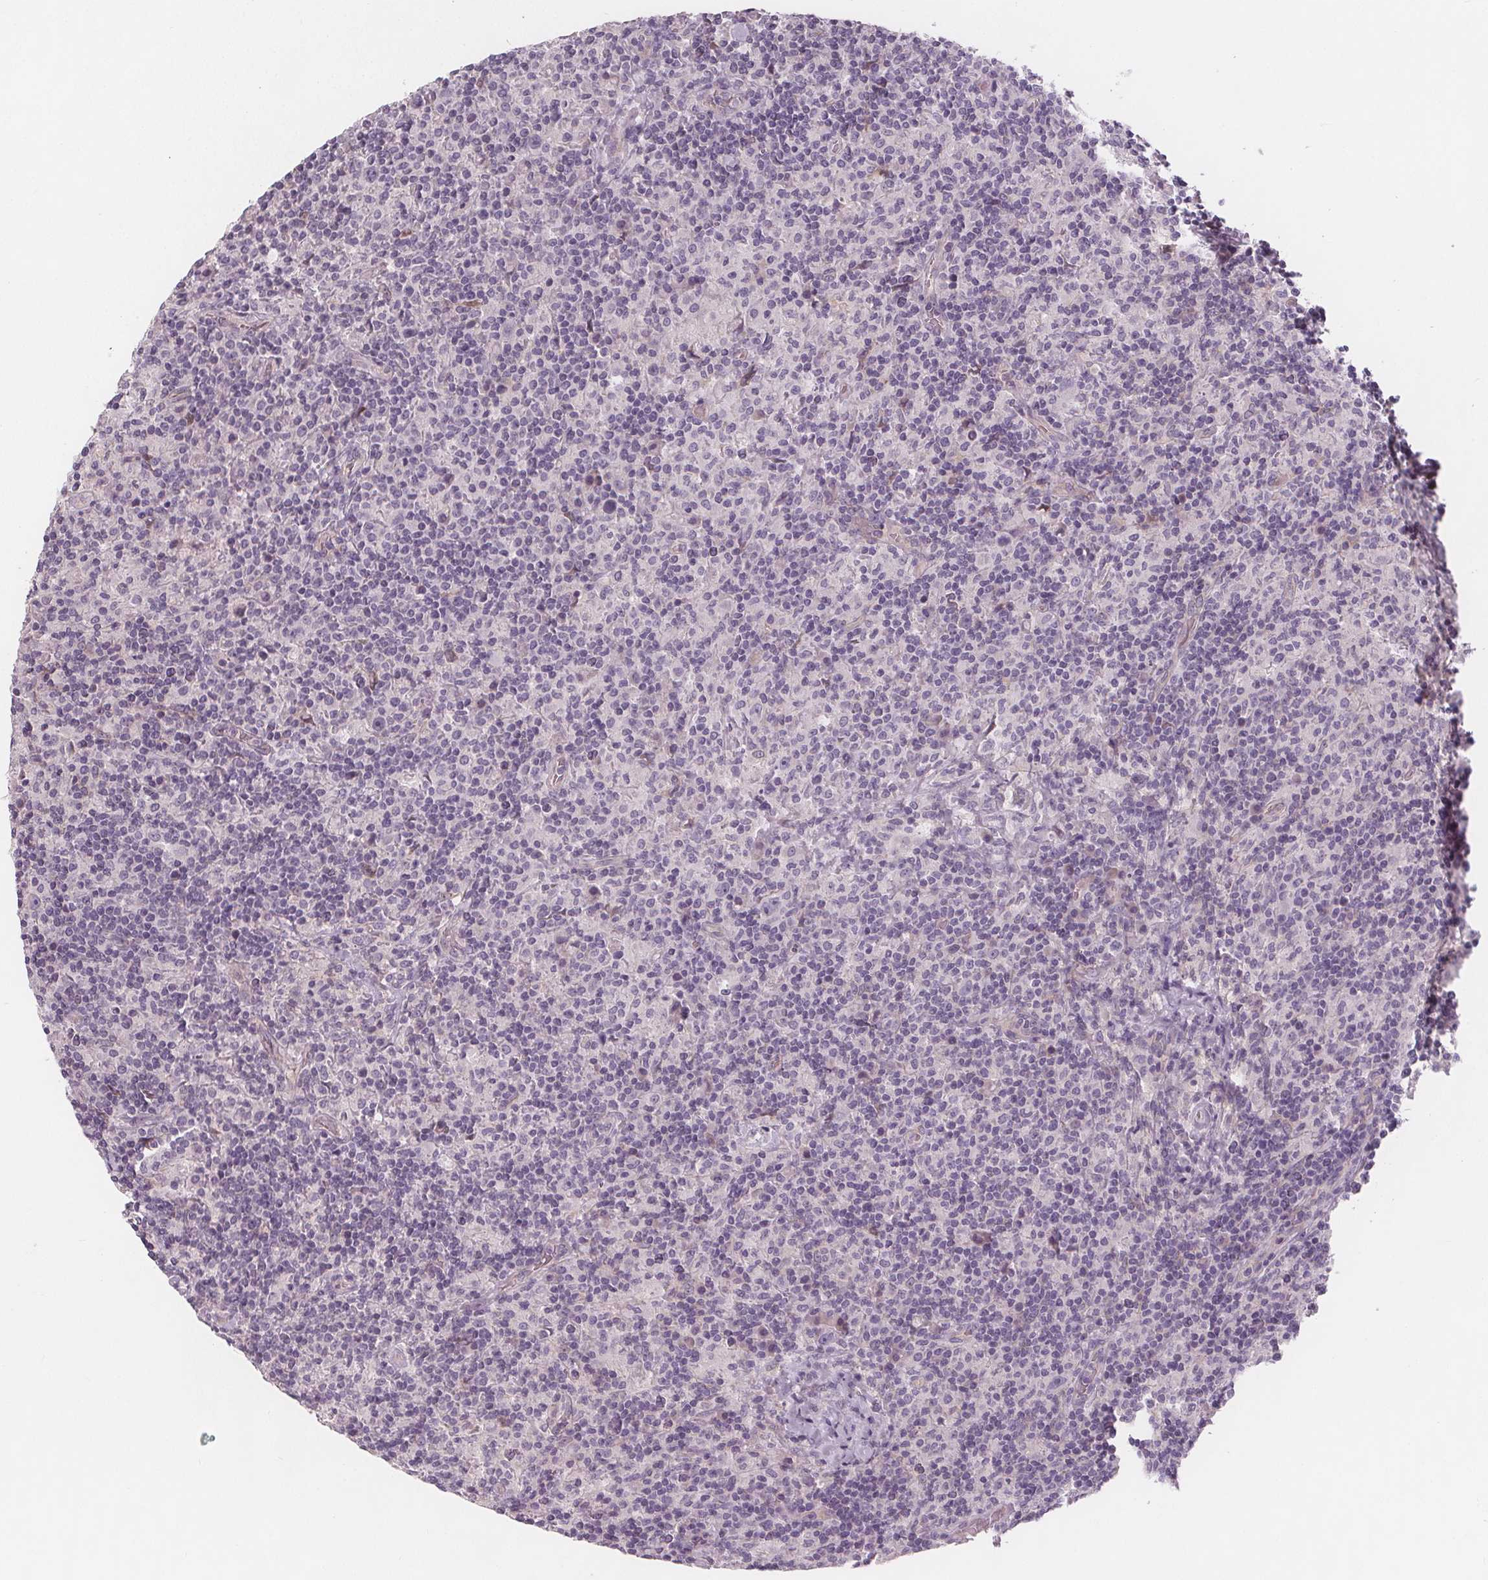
{"staining": {"intensity": "negative", "quantity": "none", "location": "none"}, "tissue": "lymphoma", "cell_type": "Tumor cells", "image_type": "cancer", "snomed": [{"axis": "morphology", "description": "Hodgkin's disease, NOS"}, {"axis": "topography", "description": "Lymph node"}], "caption": "Immunohistochemistry image of neoplastic tissue: human lymphoma stained with DAB shows no significant protein staining in tumor cells. The staining was performed using DAB to visualize the protein expression in brown, while the nuclei were stained in blue with hematoxylin (Magnification: 20x).", "gene": "VNN1", "patient": {"sex": "male", "age": 70}}